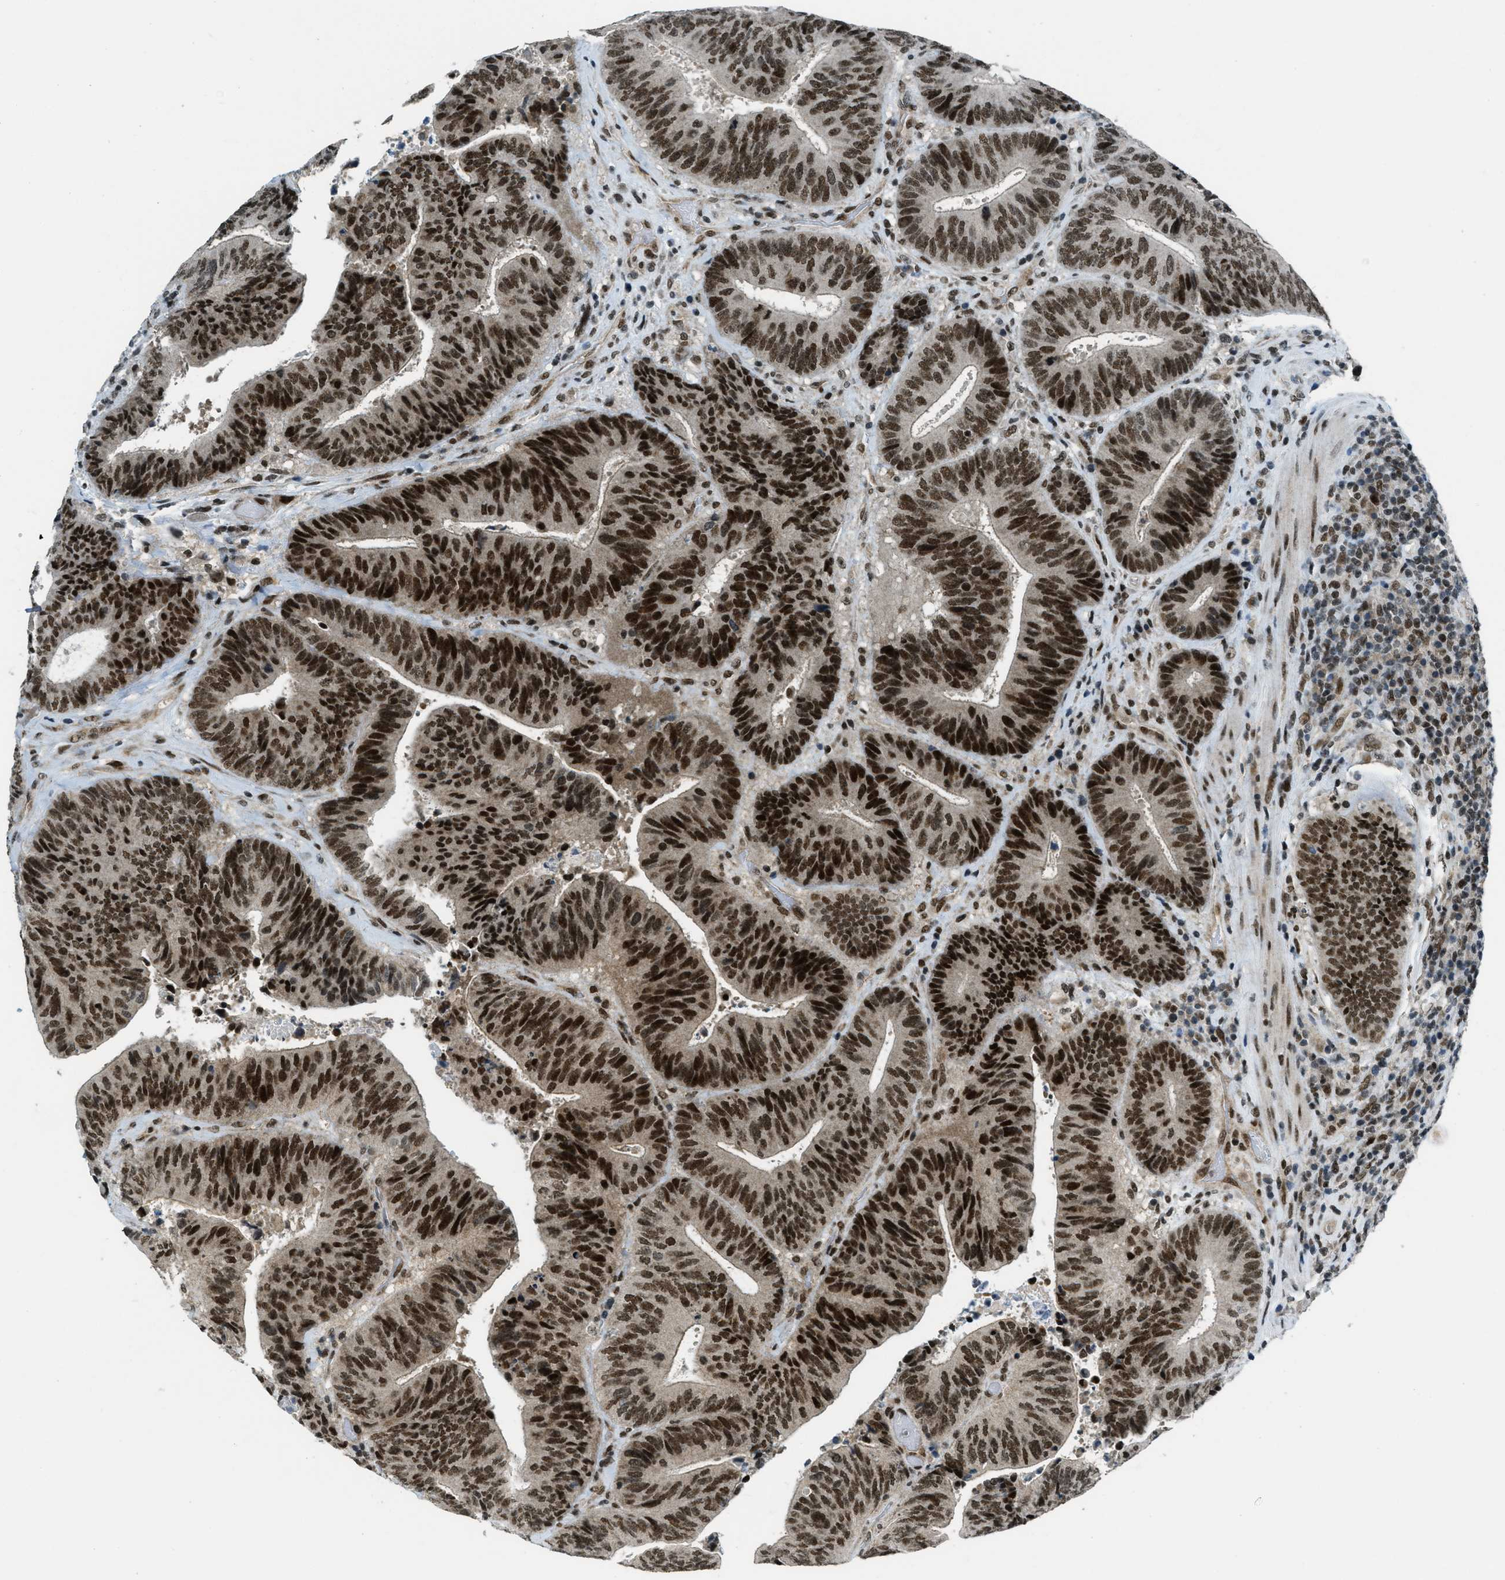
{"staining": {"intensity": "strong", "quantity": ">75%", "location": "nuclear"}, "tissue": "colorectal cancer", "cell_type": "Tumor cells", "image_type": "cancer", "snomed": [{"axis": "morphology", "description": "Adenocarcinoma, NOS"}, {"axis": "topography", "description": "Rectum"}], "caption": "High-magnification brightfield microscopy of colorectal cancer (adenocarcinoma) stained with DAB (brown) and counterstained with hematoxylin (blue). tumor cells exhibit strong nuclear expression is seen in about>75% of cells. The protein of interest is shown in brown color, while the nuclei are stained blue.", "gene": "KLF6", "patient": {"sex": "male", "age": 72}}